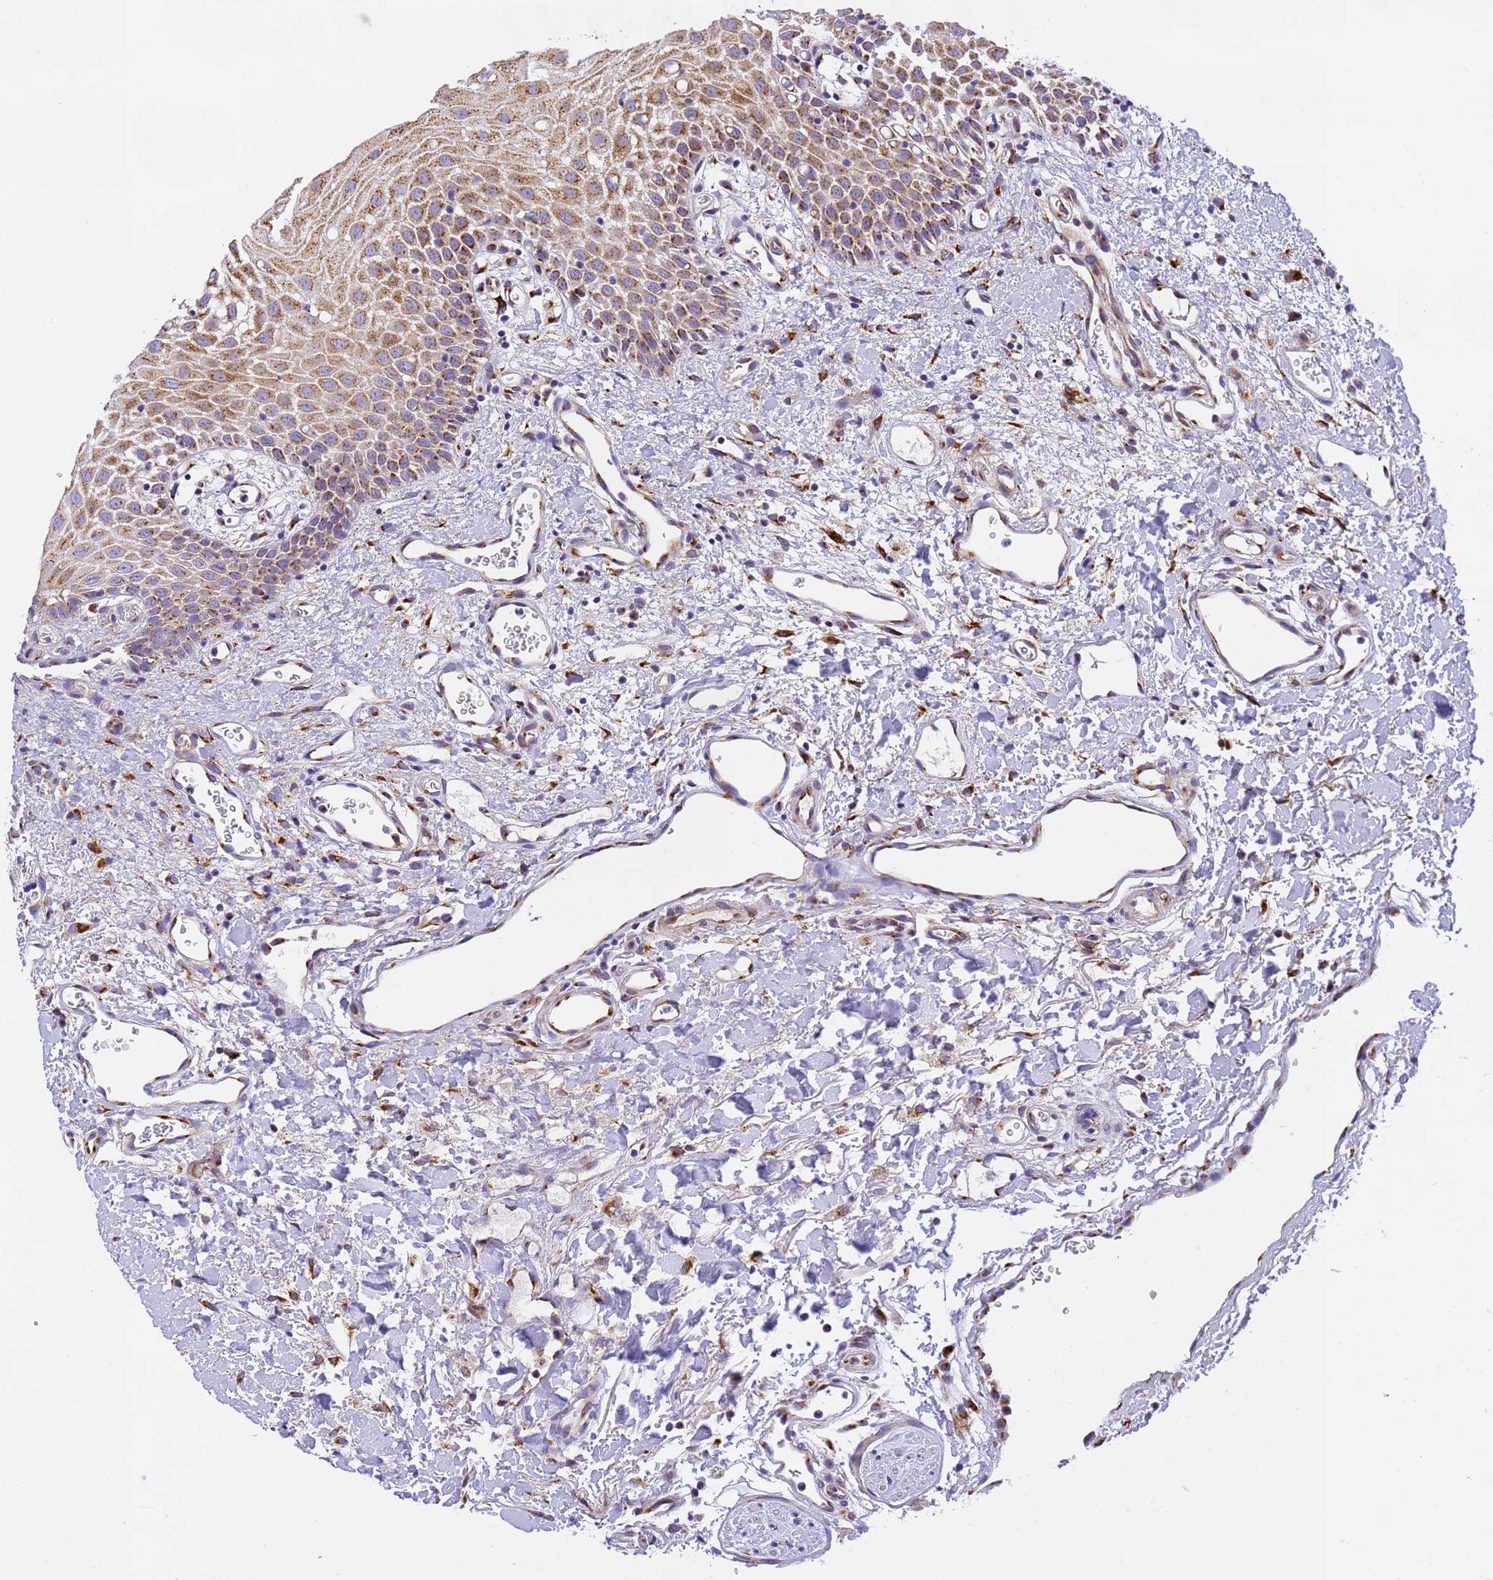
{"staining": {"intensity": "moderate", "quantity": ">75%", "location": "cytoplasmic/membranous"}, "tissue": "oral mucosa", "cell_type": "Squamous epithelial cells", "image_type": "normal", "snomed": [{"axis": "morphology", "description": "Normal tissue, NOS"}, {"axis": "topography", "description": "Oral tissue"}], "caption": "High-magnification brightfield microscopy of normal oral mucosa stained with DAB (3,3'-diaminobenzidine) (brown) and counterstained with hematoxylin (blue). squamous epithelial cells exhibit moderate cytoplasmic/membranous expression is seen in approximately>75% of cells. (DAB (3,3'-diaminobenzidine) IHC with brightfield microscopy, high magnification).", "gene": "RHBDD3", "patient": {"sex": "female", "age": 70}}